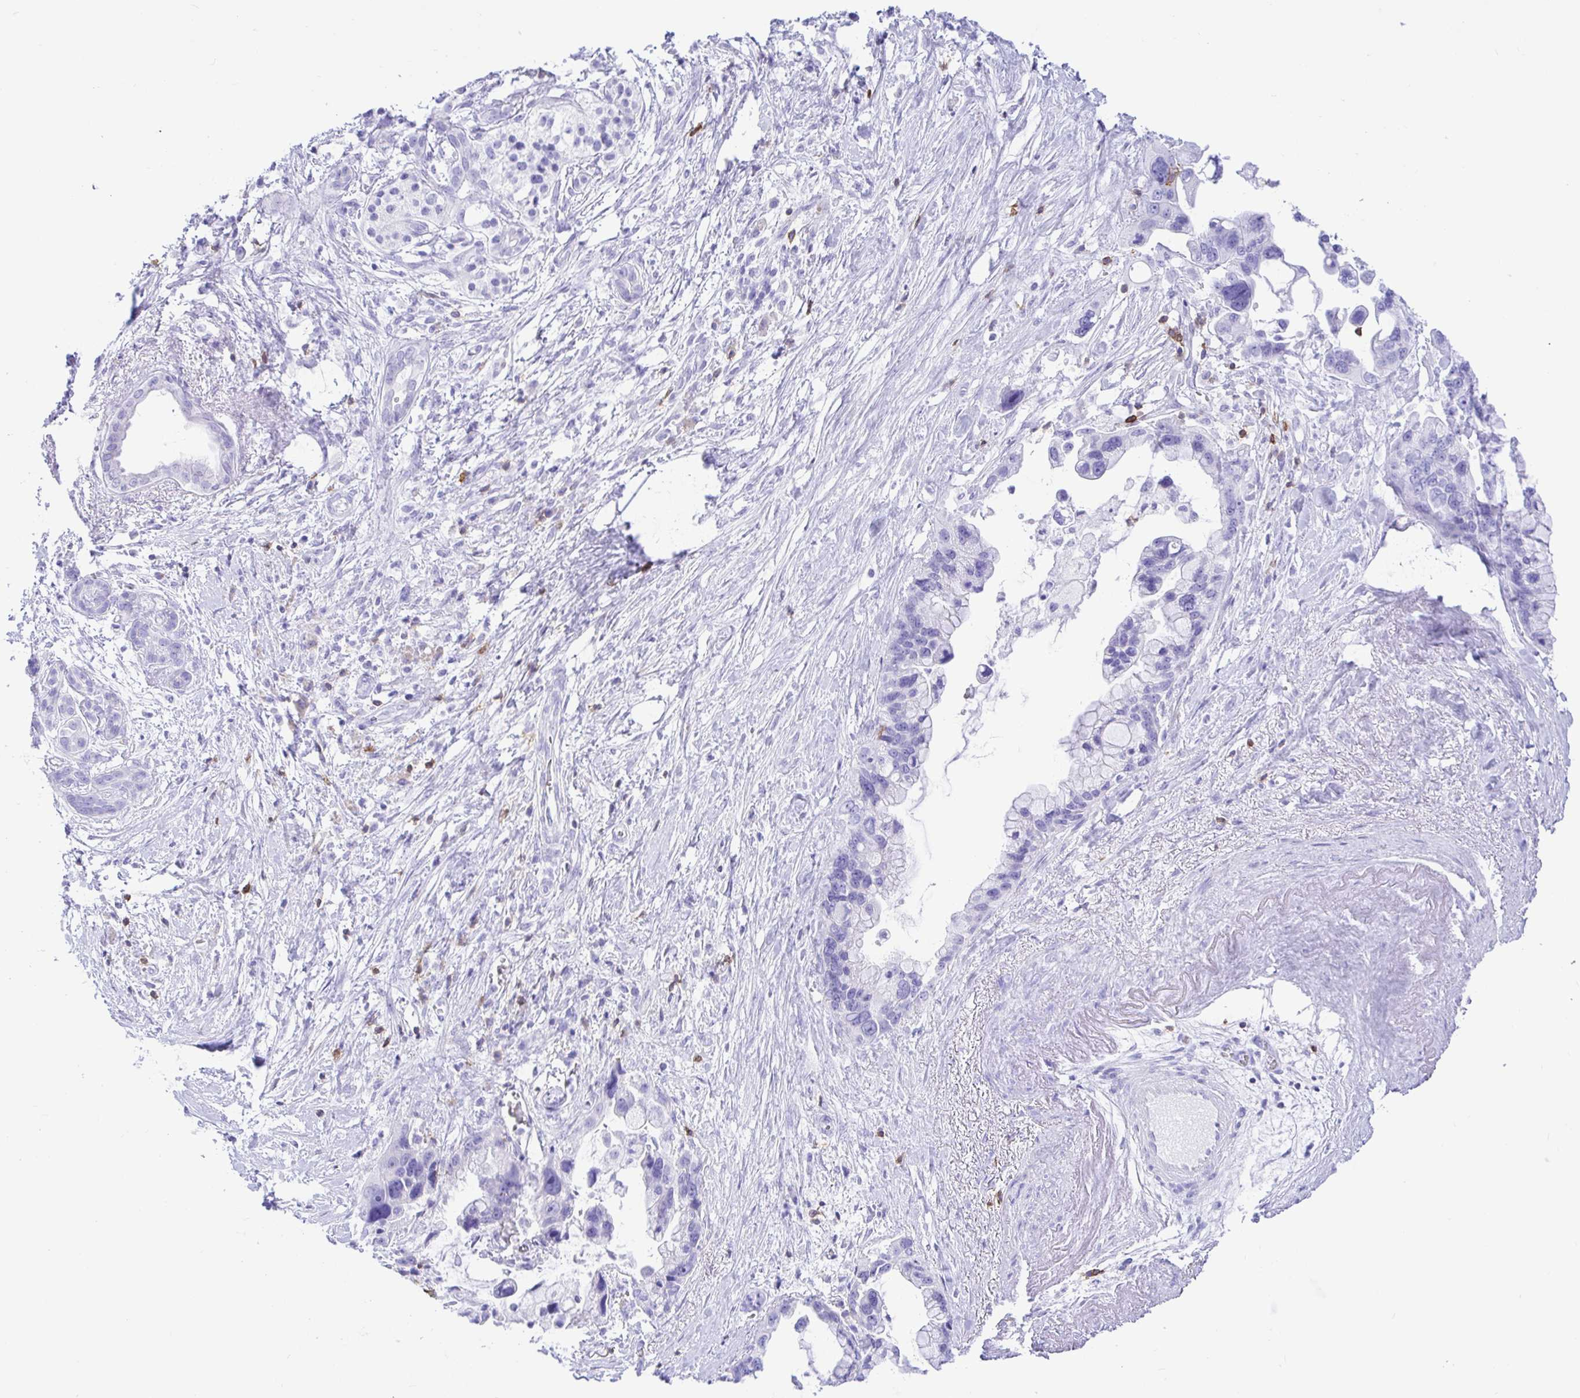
{"staining": {"intensity": "negative", "quantity": "none", "location": "none"}, "tissue": "pancreatic cancer", "cell_type": "Tumor cells", "image_type": "cancer", "snomed": [{"axis": "morphology", "description": "Adenocarcinoma, NOS"}, {"axis": "topography", "description": "Pancreas"}], "caption": "Micrograph shows no significant protein positivity in tumor cells of pancreatic cancer.", "gene": "CD5", "patient": {"sex": "female", "age": 83}}